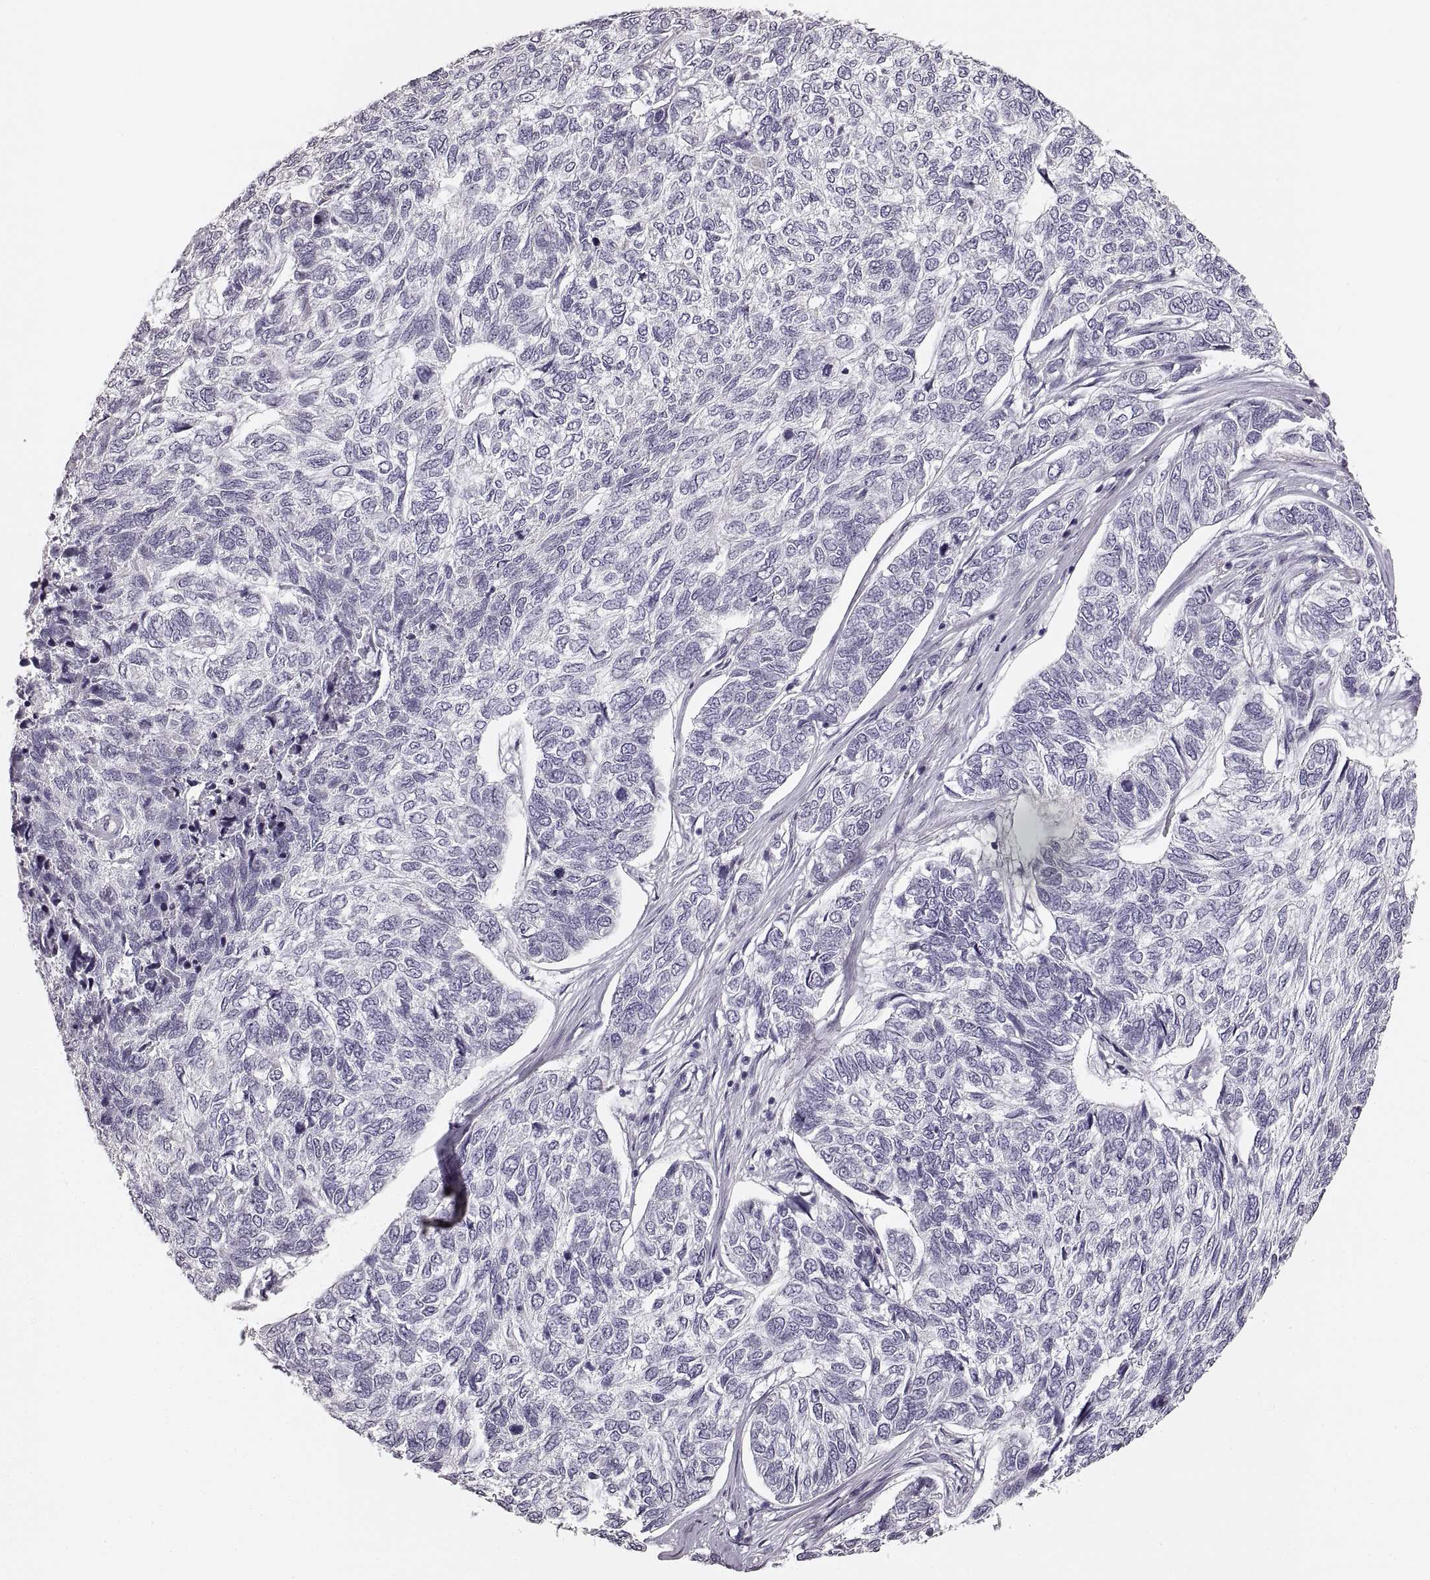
{"staining": {"intensity": "negative", "quantity": "none", "location": "none"}, "tissue": "skin cancer", "cell_type": "Tumor cells", "image_type": "cancer", "snomed": [{"axis": "morphology", "description": "Basal cell carcinoma"}, {"axis": "topography", "description": "Skin"}], "caption": "Immunohistochemistry of skin cancer displays no staining in tumor cells.", "gene": "RDH13", "patient": {"sex": "female", "age": 65}}